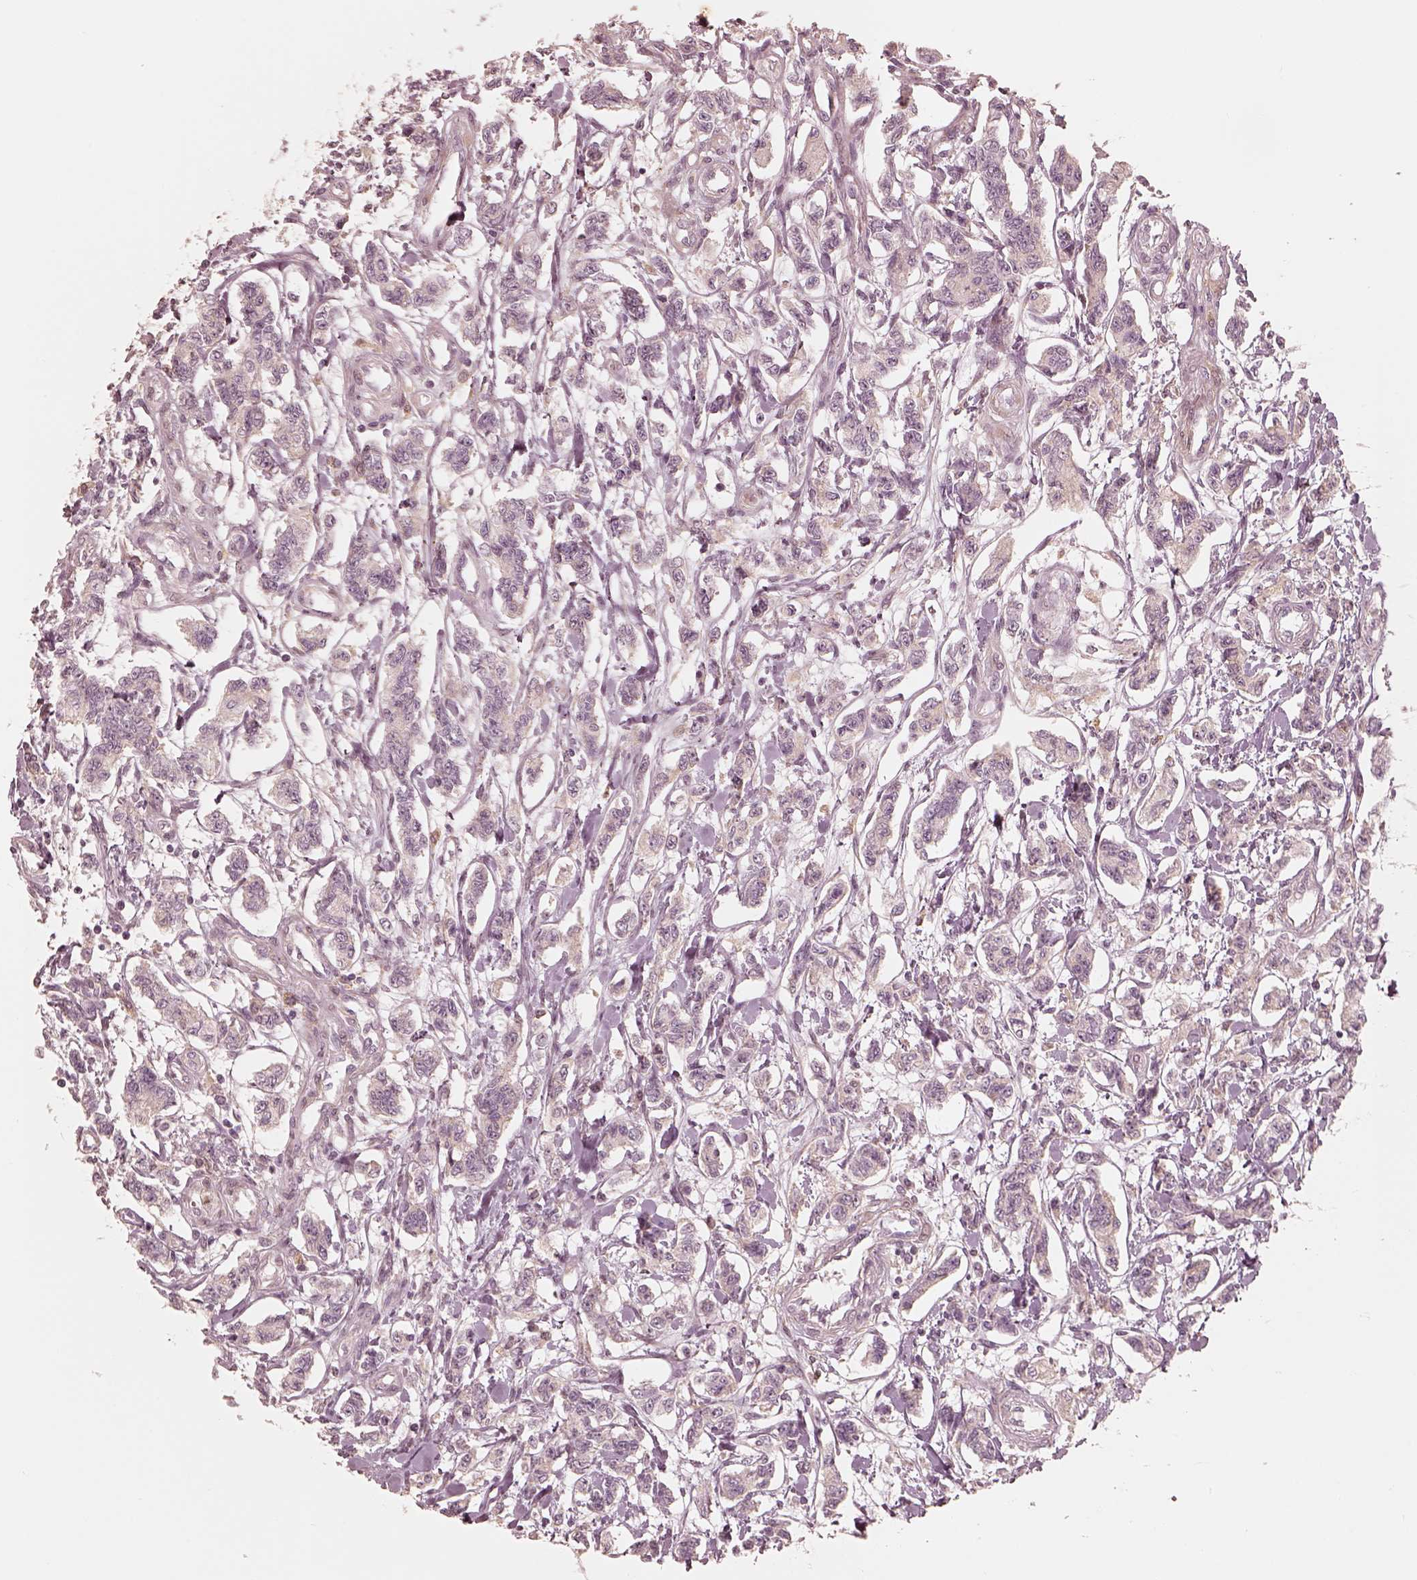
{"staining": {"intensity": "negative", "quantity": "none", "location": "none"}, "tissue": "carcinoid", "cell_type": "Tumor cells", "image_type": "cancer", "snomed": [{"axis": "morphology", "description": "Carcinoid, malignant, NOS"}, {"axis": "topography", "description": "Kidney"}], "caption": "Immunohistochemistry photomicrograph of neoplastic tissue: carcinoid (malignant) stained with DAB demonstrates no significant protein expression in tumor cells.", "gene": "WLS", "patient": {"sex": "female", "age": 41}}